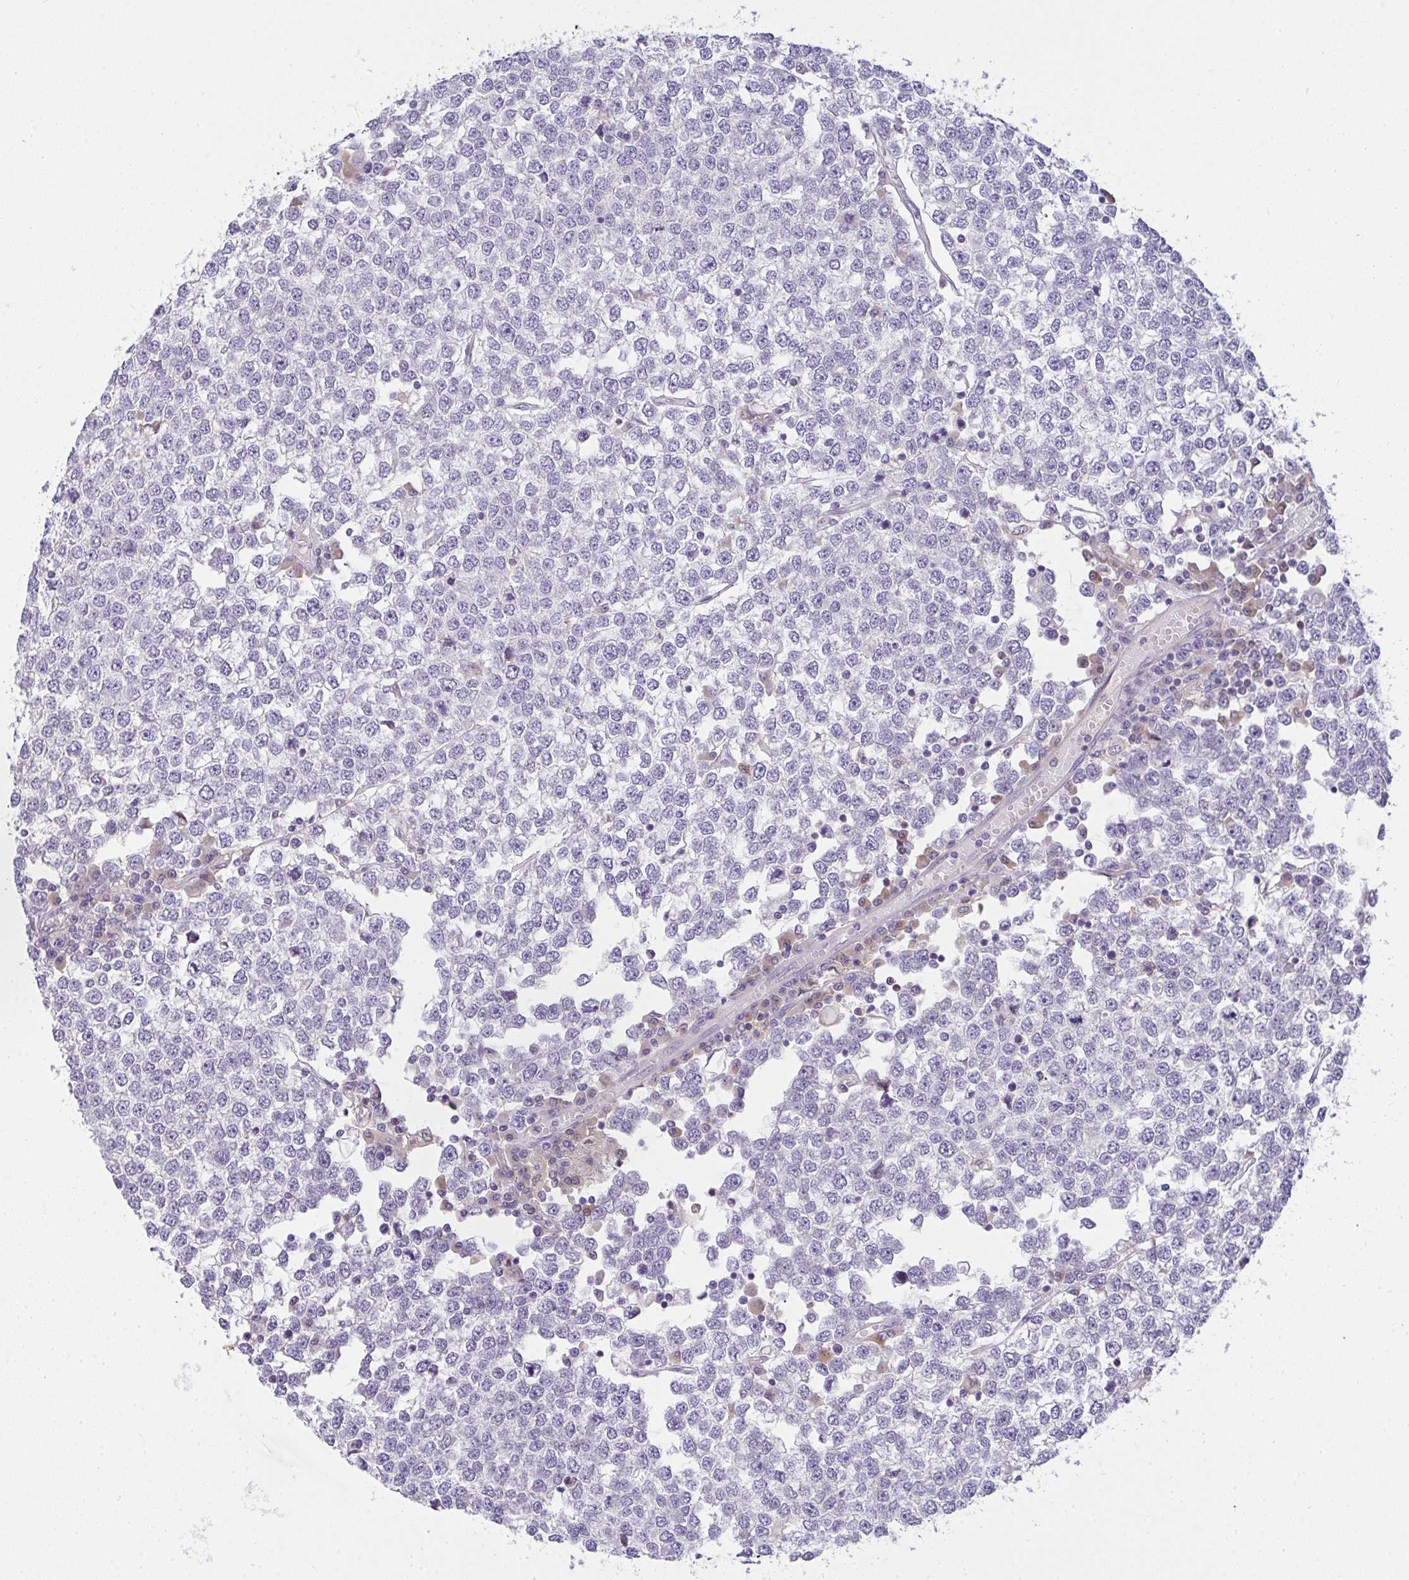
{"staining": {"intensity": "negative", "quantity": "none", "location": "none"}, "tissue": "testis cancer", "cell_type": "Tumor cells", "image_type": "cancer", "snomed": [{"axis": "morphology", "description": "Seminoma, NOS"}, {"axis": "topography", "description": "Testis"}], "caption": "Tumor cells show no significant staining in testis seminoma.", "gene": "COX7B", "patient": {"sex": "male", "age": 65}}